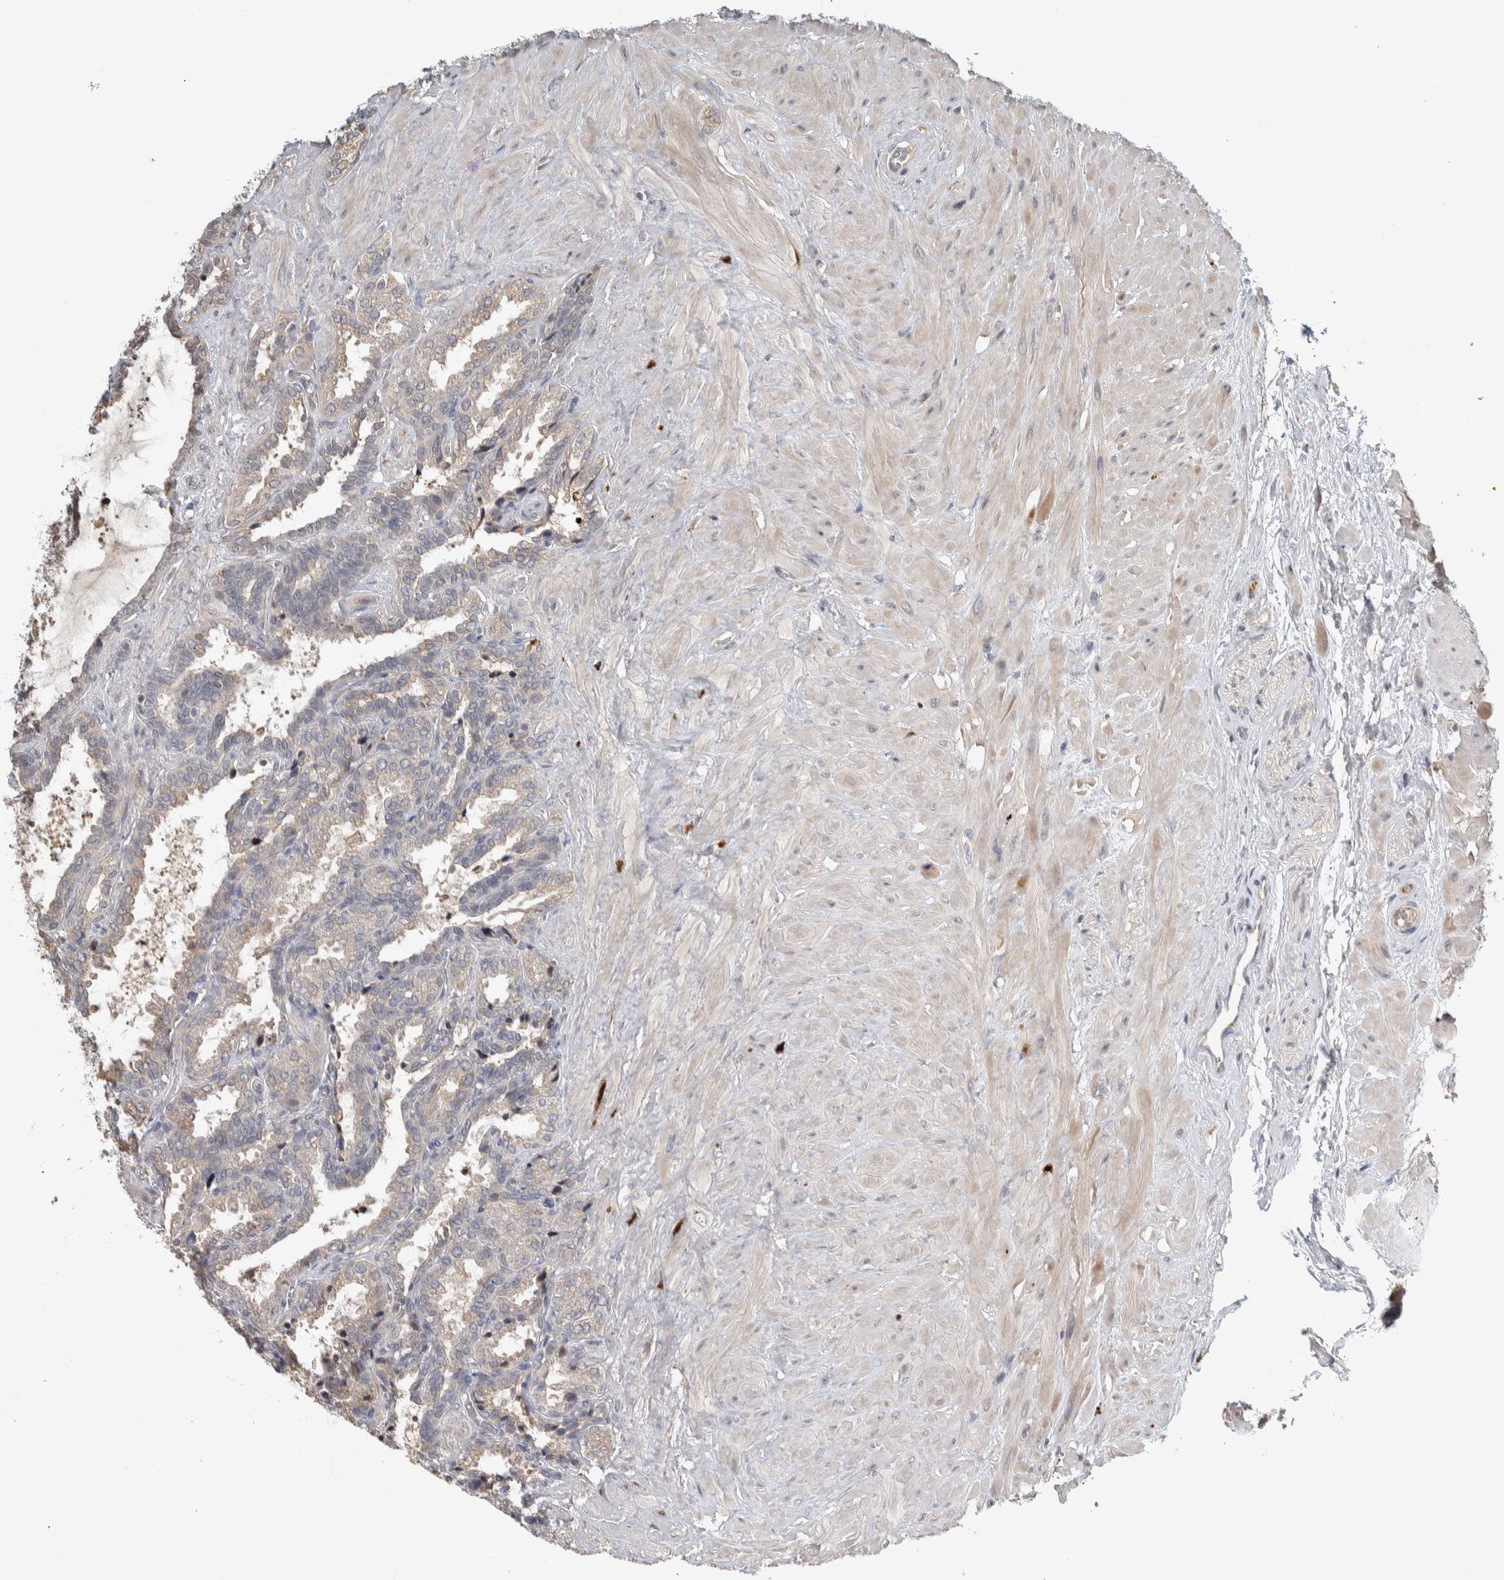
{"staining": {"intensity": "weak", "quantity": ">75%", "location": "cytoplasmic/membranous"}, "tissue": "seminal vesicle", "cell_type": "Glandular cells", "image_type": "normal", "snomed": [{"axis": "morphology", "description": "Normal tissue, NOS"}, {"axis": "topography", "description": "Seminal veicle"}], "caption": "The immunohistochemical stain shows weak cytoplasmic/membranous positivity in glandular cells of benign seminal vesicle. (DAB IHC with brightfield microscopy, high magnification).", "gene": "EIF3H", "patient": {"sex": "male", "age": 46}}